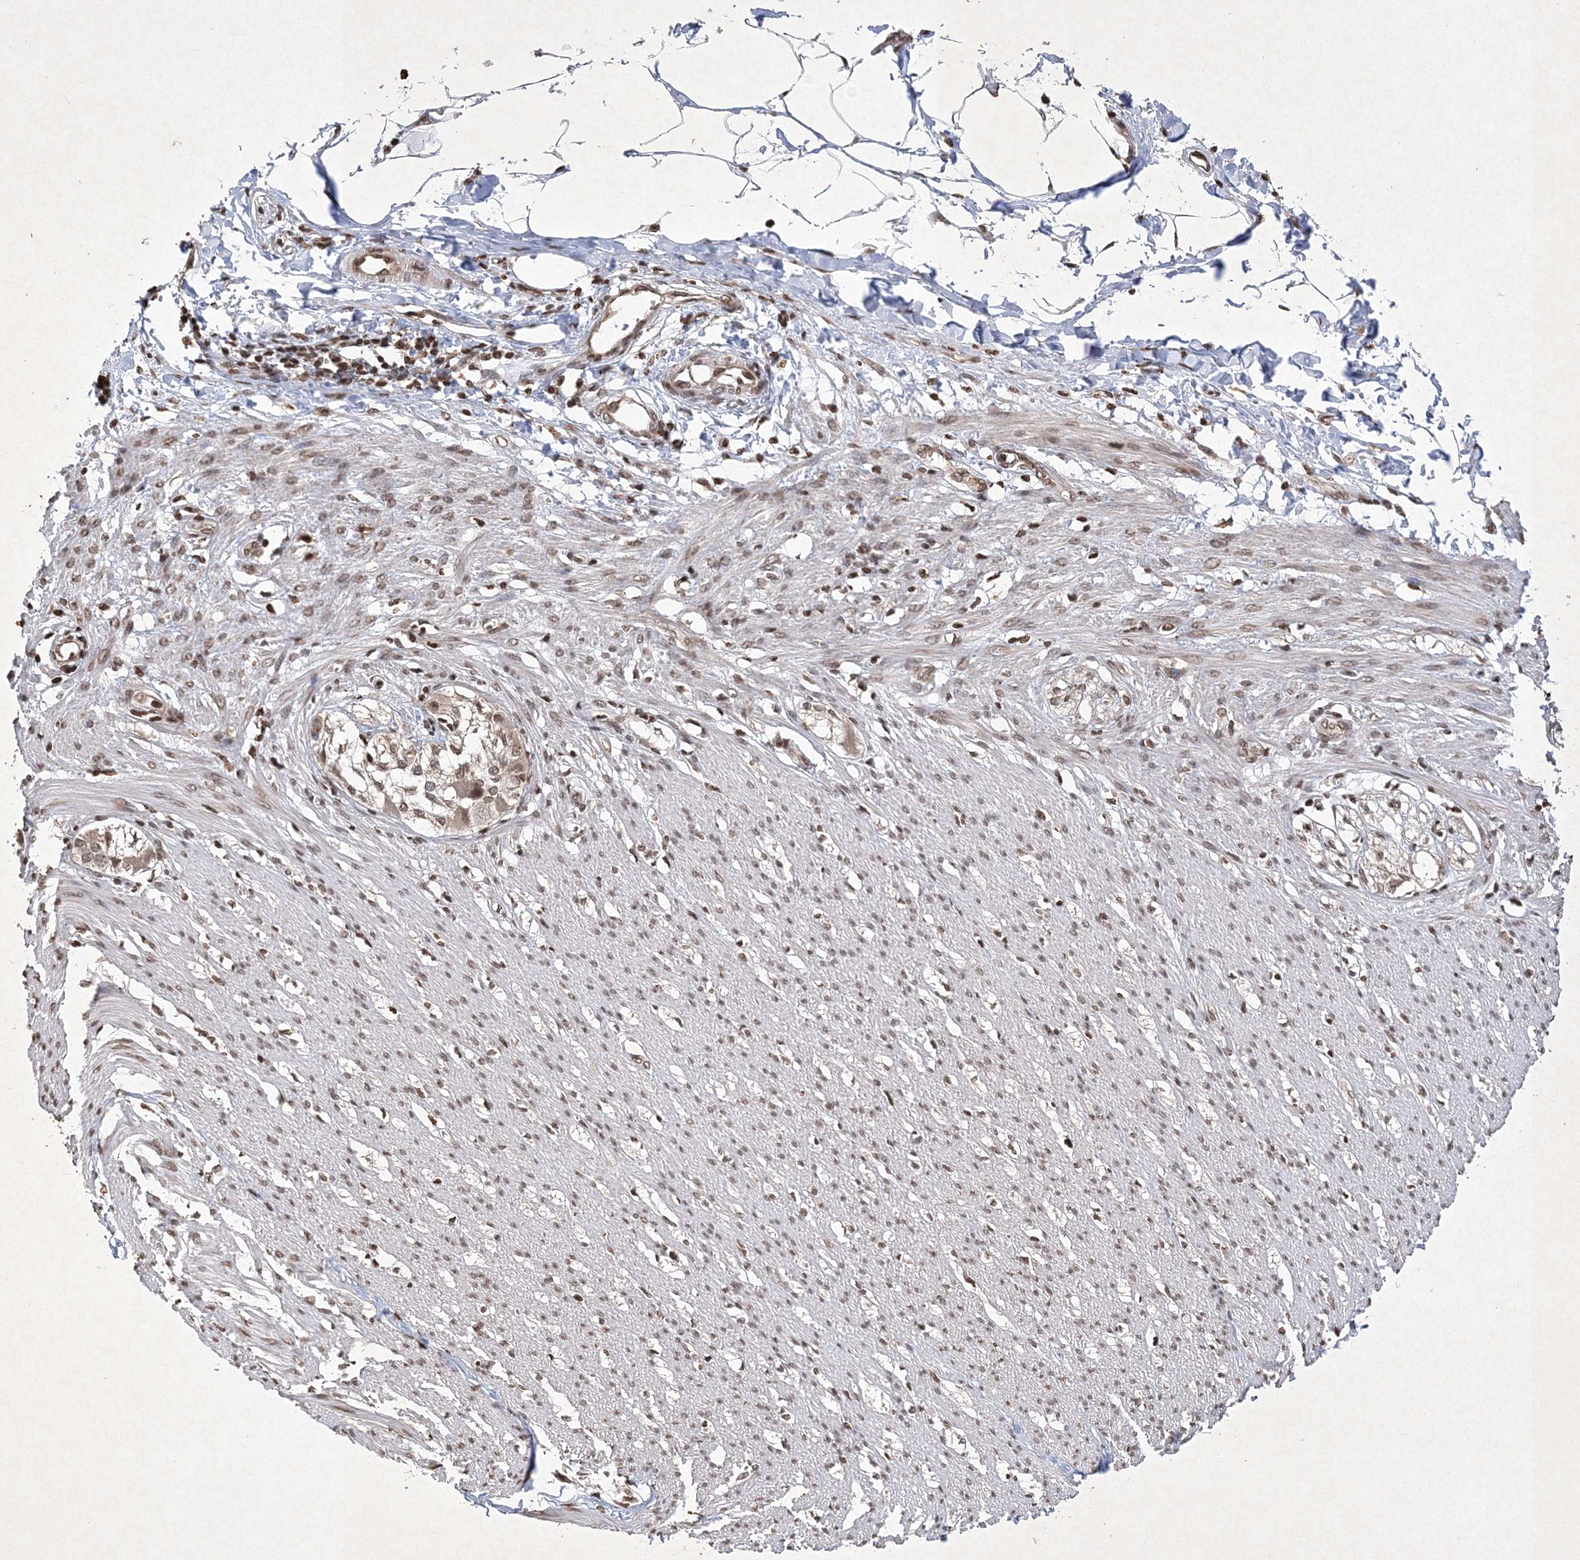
{"staining": {"intensity": "weak", "quantity": ">75%", "location": "nuclear"}, "tissue": "smooth muscle", "cell_type": "Smooth muscle cells", "image_type": "normal", "snomed": [{"axis": "morphology", "description": "Normal tissue, NOS"}, {"axis": "morphology", "description": "Adenocarcinoma, NOS"}, {"axis": "topography", "description": "Smooth muscle"}, {"axis": "topography", "description": "Colon"}], "caption": "Smooth muscle cells exhibit low levels of weak nuclear positivity in about >75% of cells in benign smooth muscle.", "gene": "NEDD9", "patient": {"sex": "male", "age": 14}}